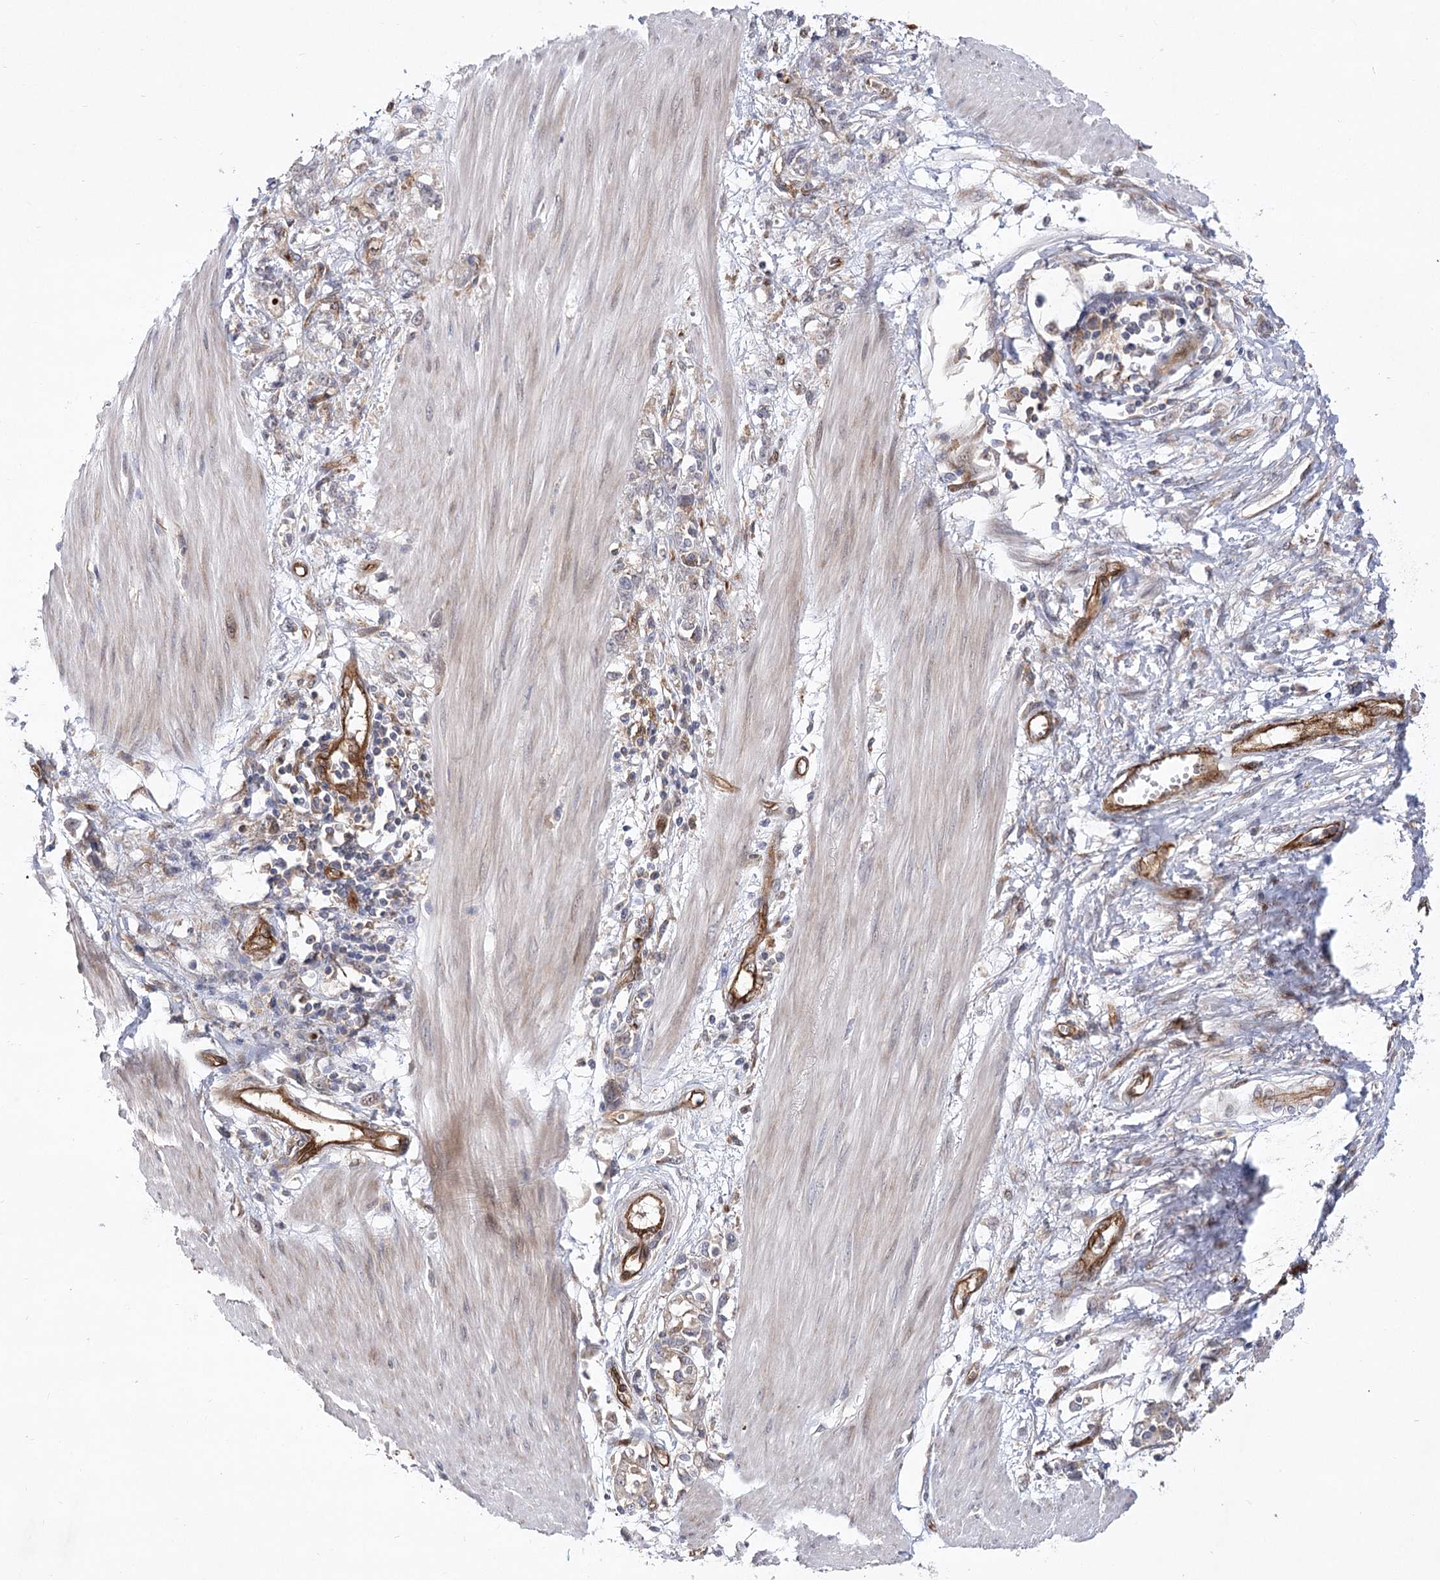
{"staining": {"intensity": "weak", "quantity": "25%-75%", "location": "cytoplasmic/membranous"}, "tissue": "stomach cancer", "cell_type": "Tumor cells", "image_type": "cancer", "snomed": [{"axis": "morphology", "description": "Adenocarcinoma, NOS"}, {"axis": "topography", "description": "Stomach"}], "caption": "Adenocarcinoma (stomach) was stained to show a protein in brown. There is low levels of weak cytoplasmic/membranous expression in approximately 25%-75% of tumor cells. The staining is performed using DAB (3,3'-diaminobenzidine) brown chromogen to label protein expression. The nuclei are counter-stained blue using hematoxylin.", "gene": "ARHGAP31", "patient": {"sex": "female", "age": 76}}